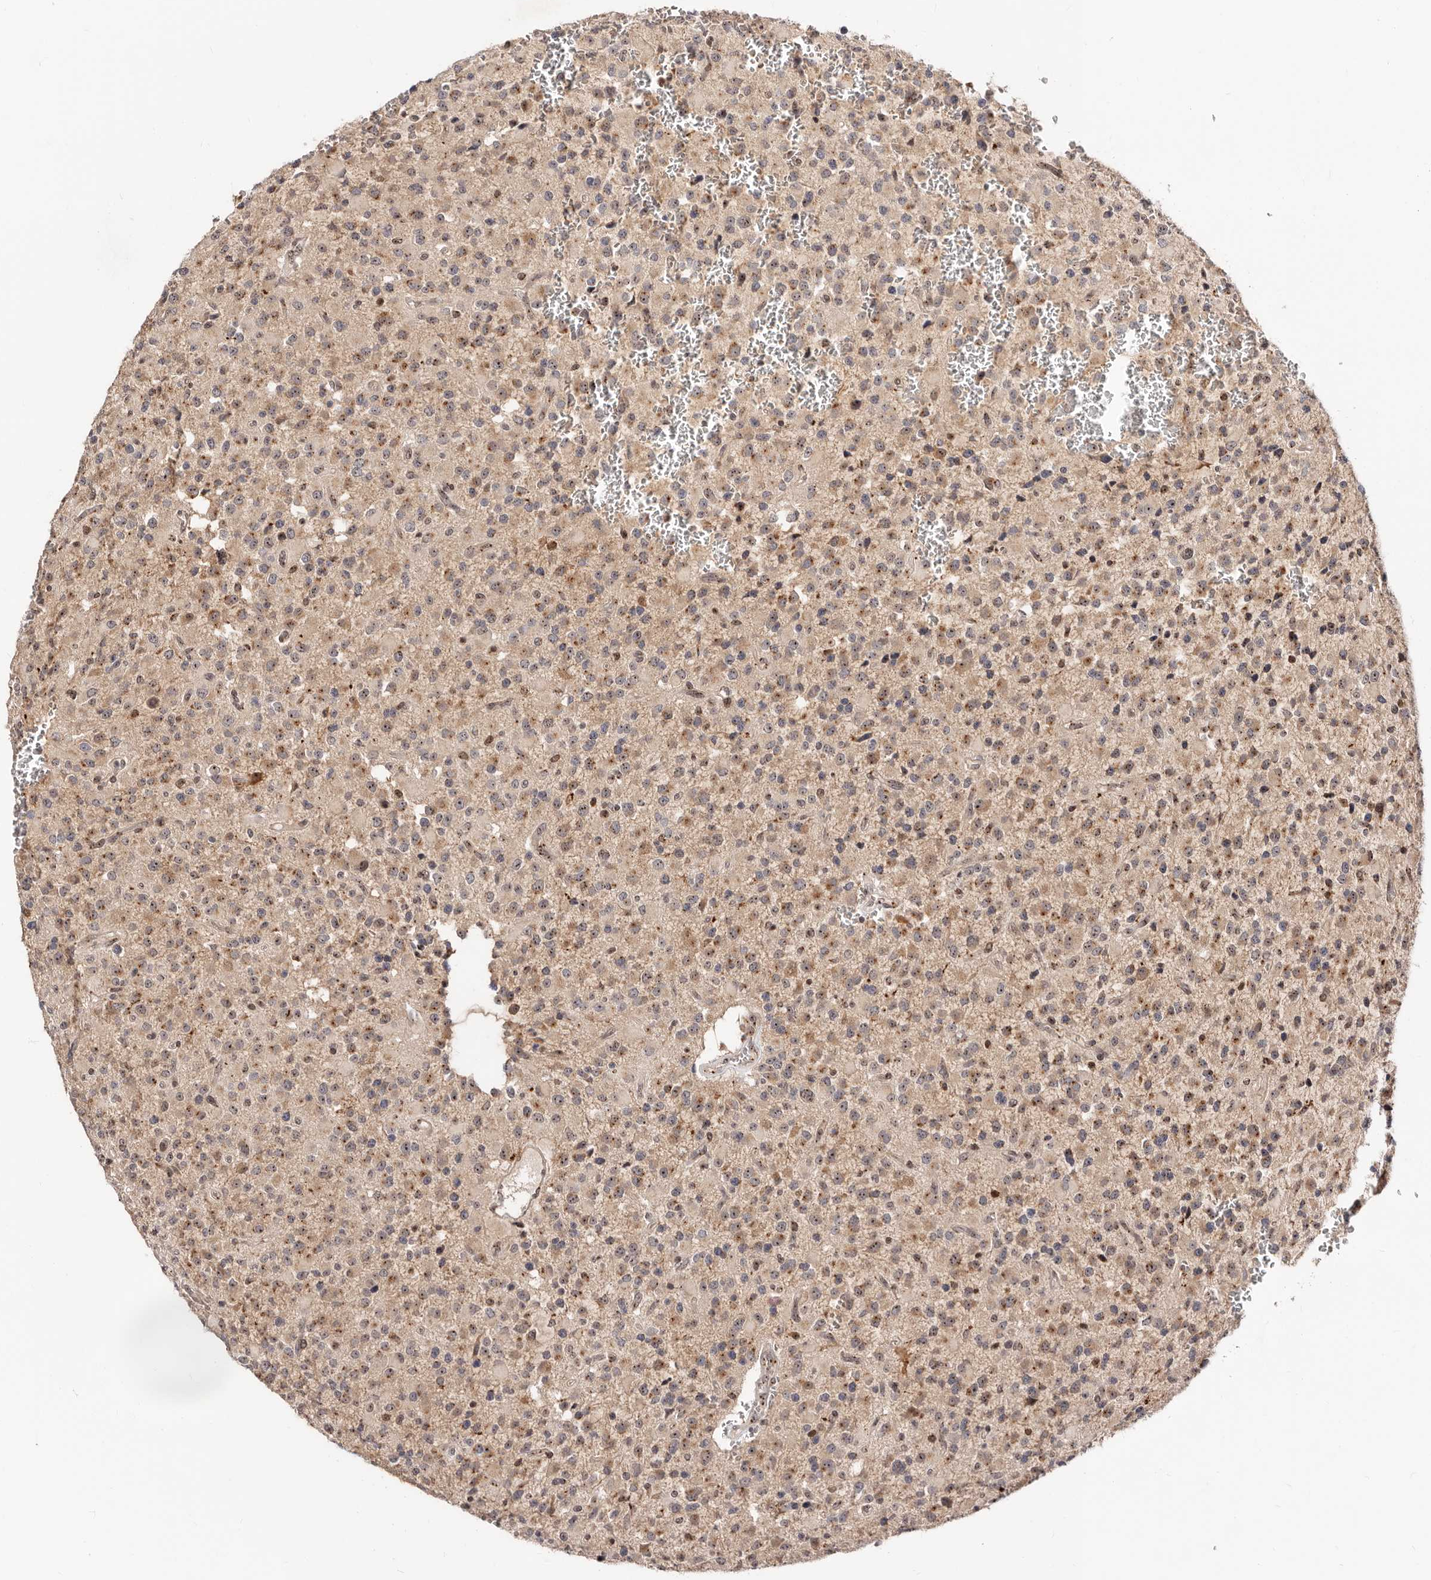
{"staining": {"intensity": "moderate", "quantity": ">75%", "location": "nuclear"}, "tissue": "glioma", "cell_type": "Tumor cells", "image_type": "cancer", "snomed": [{"axis": "morphology", "description": "Glioma, malignant, High grade"}, {"axis": "topography", "description": "Brain"}], "caption": "There is medium levels of moderate nuclear staining in tumor cells of glioma, as demonstrated by immunohistochemical staining (brown color).", "gene": "APOL6", "patient": {"sex": "male", "age": 34}}